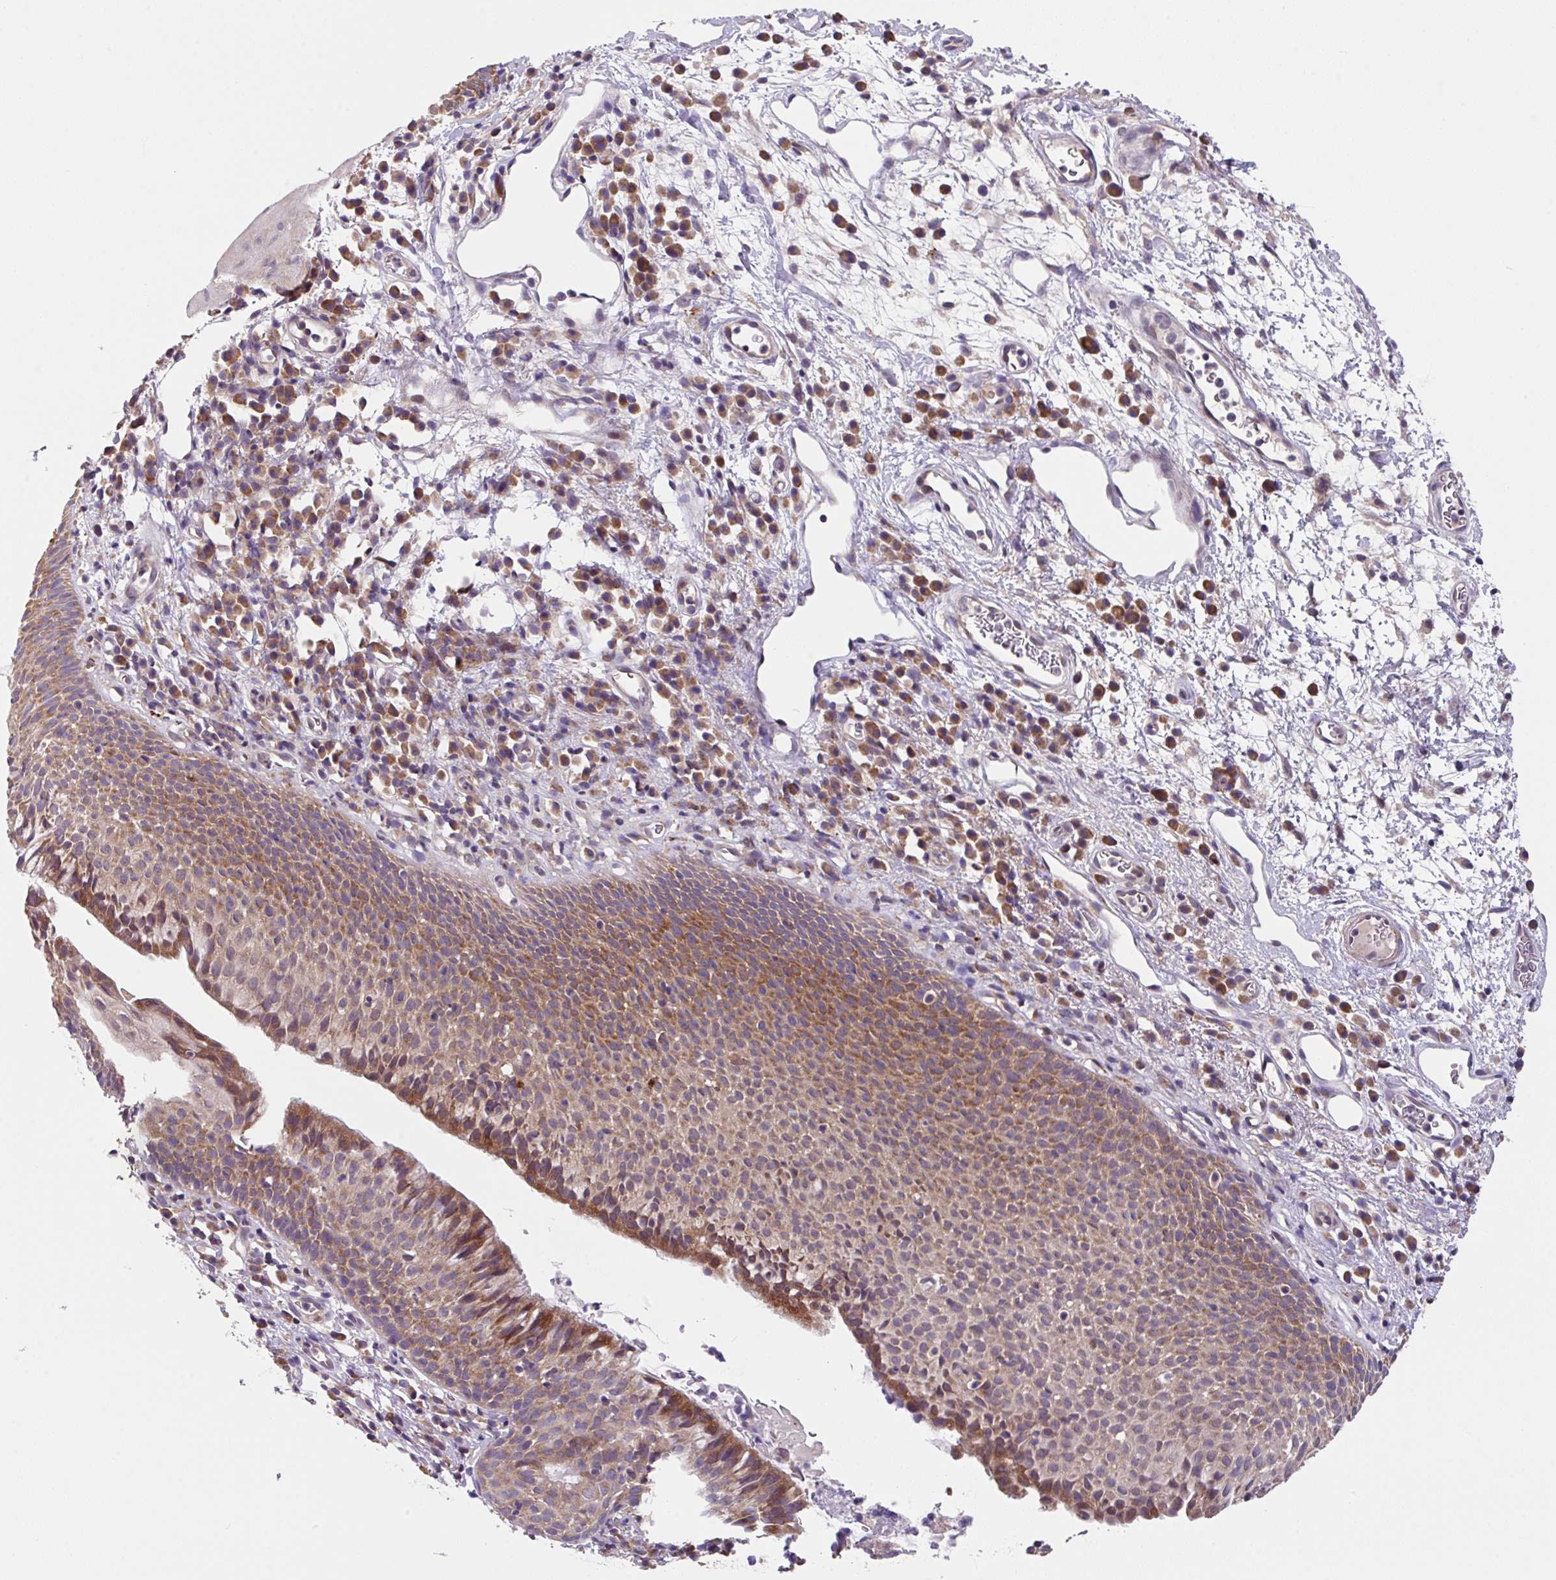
{"staining": {"intensity": "moderate", "quantity": ">75%", "location": "cytoplasmic/membranous"}, "tissue": "nasopharynx", "cell_type": "Respiratory epithelial cells", "image_type": "normal", "snomed": [{"axis": "morphology", "description": "Normal tissue, NOS"}, {"axis": "topography", "description": "Lymph node"}, {"axis": "topography", "description": "Cartilage tissue"}, {"axis": "topography", "description": "Nasopharynx"}], "caption": "Respiratory epithelial cells show medium levels of moderate cytoplasmic/membranous expression in about >75% of cells in benign nasopharynx.", "gene": "EIF4B", "patient": {"sex": "male", "age": 63}}